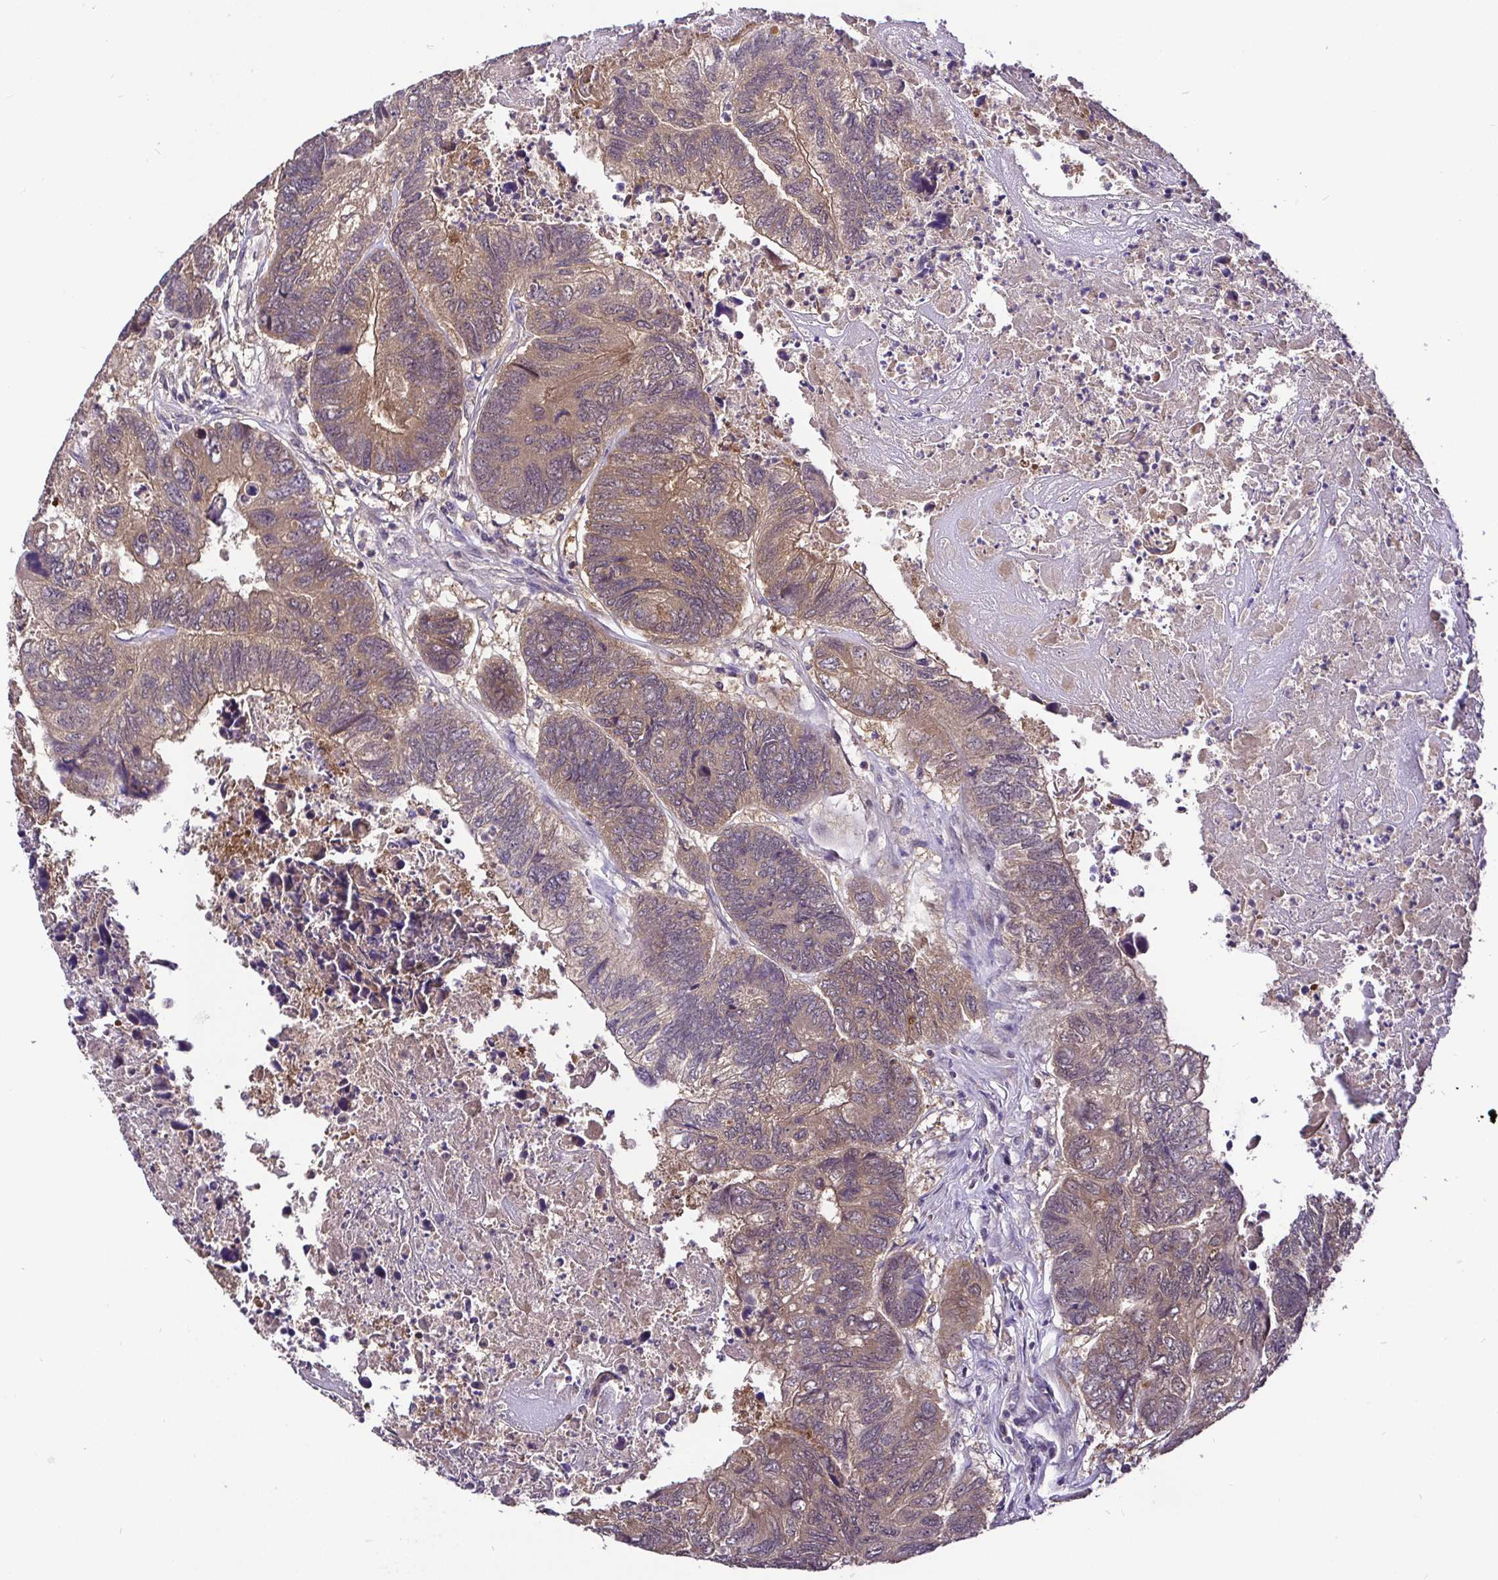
{"staining": {"intensity": "moderate", "quantity": ">75%", "location": "cytoplasmic/membranous"}, "tissue": "colorectal cancer", "cell_type": "Tumor cells", "image_type": "cancer", "snomed": [{"axis": "morphology", "description": "Adenocarcinoma, NOS"}, {"axis": "topography", "description": "Colon"}], "caption": "A high-resolution histopathology image shows IHC staining of adenocarcinoma (colorectal), which demonstrates moderate cytoplasmic/membranous staining in approximately >75% of tumor cells.", "gene": "UBE2M", "patient": {"sex": "female", "age": 67}}